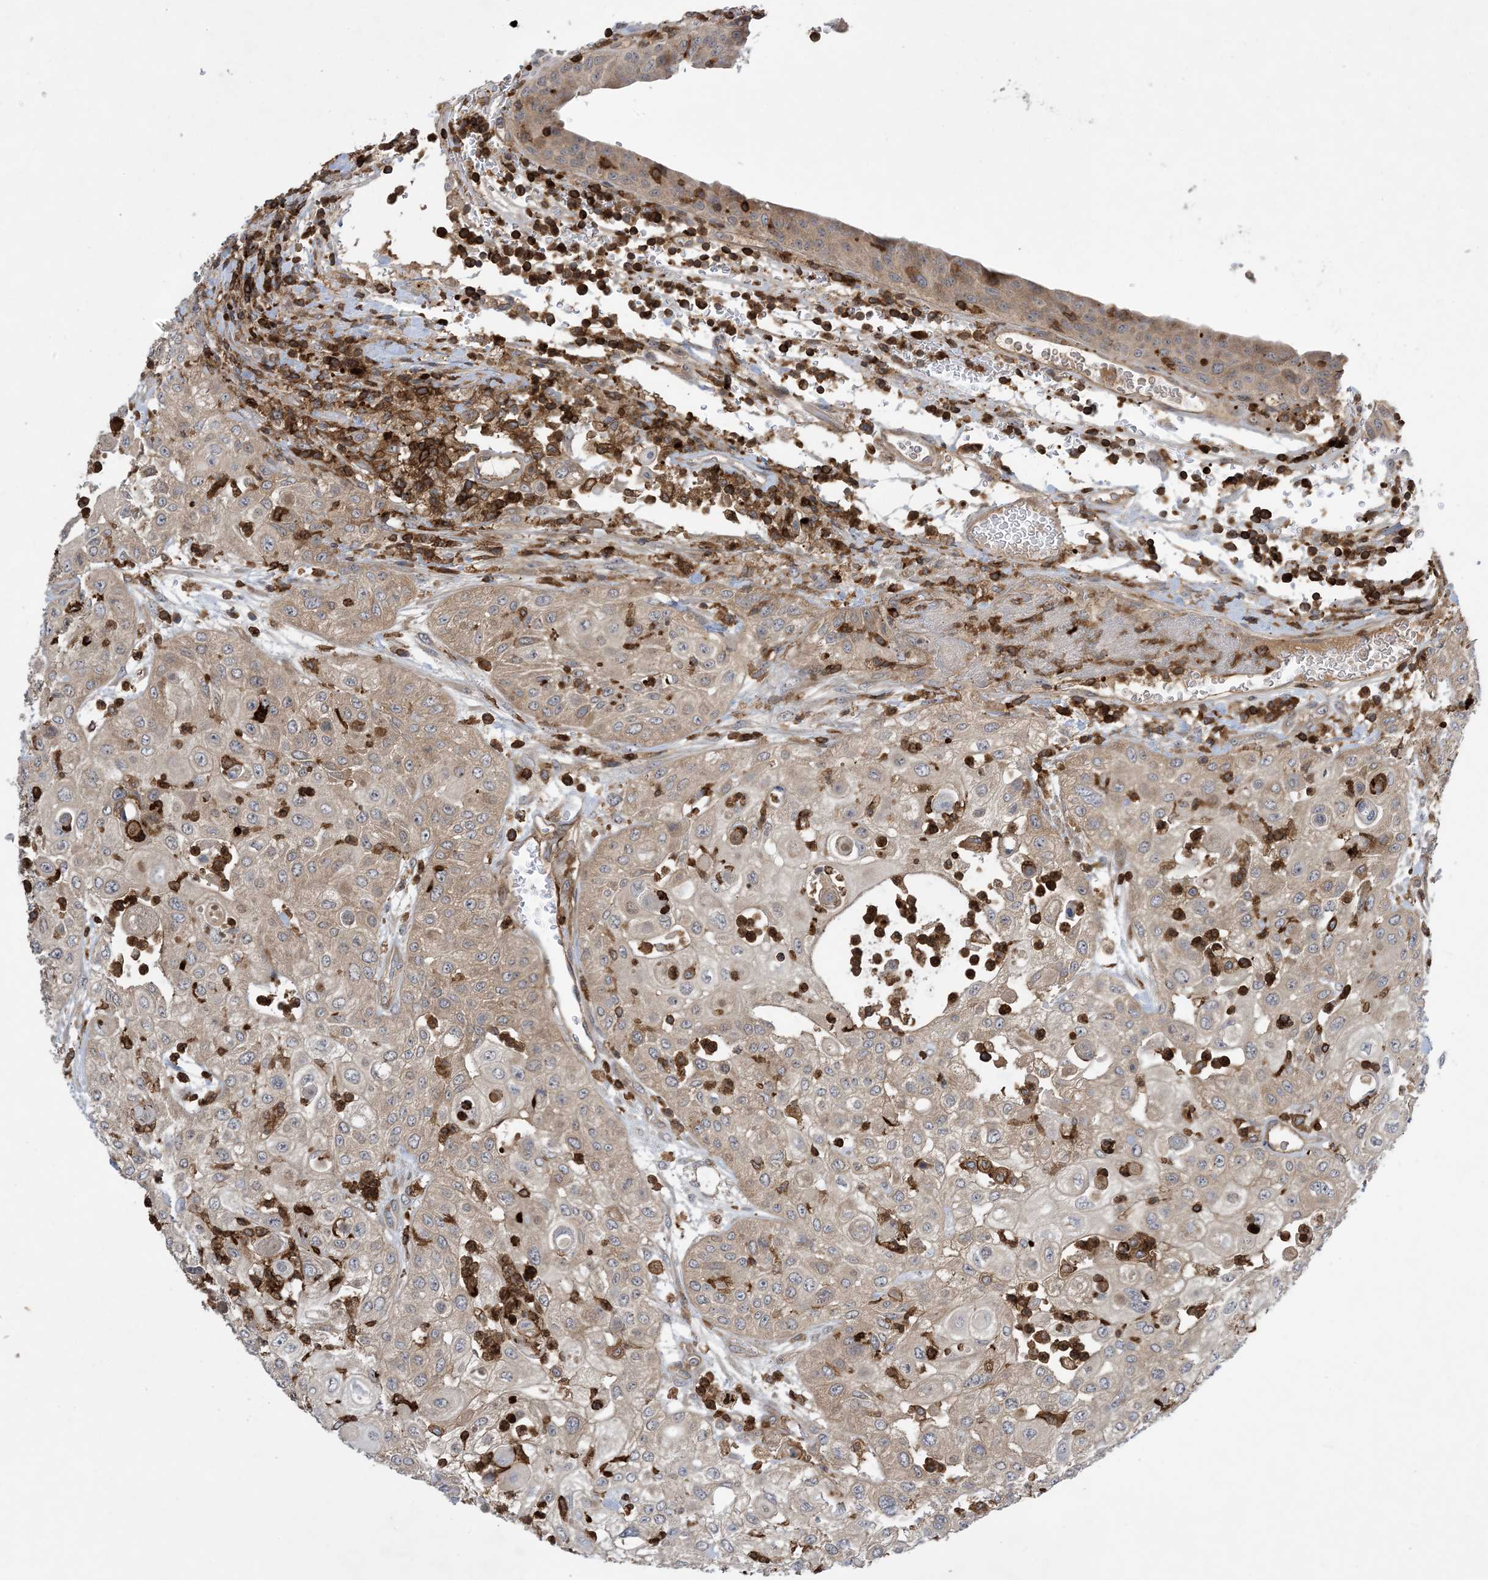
{"staining": {"intensity": "weak", "quantity": "25%-75%", "location": "cytoplasmic/membranous"}, "tissue": "urothelial cancer", "cell_type": "Tumor cells", "image_type": "cancer", "snomed": [{"axis": "morphology", "description": "Urothelial carcinoma, High grade"}, {"axis": "topography", "description": "Urinary bladder"}], "caption": "Protein staining of urothelial cancer tissue shows weak cytoplasmic/membranous positivity in about 25%-75% of tumor cells.", "gene": "AK9", "patient": {"sex": "female", "age": 79}}